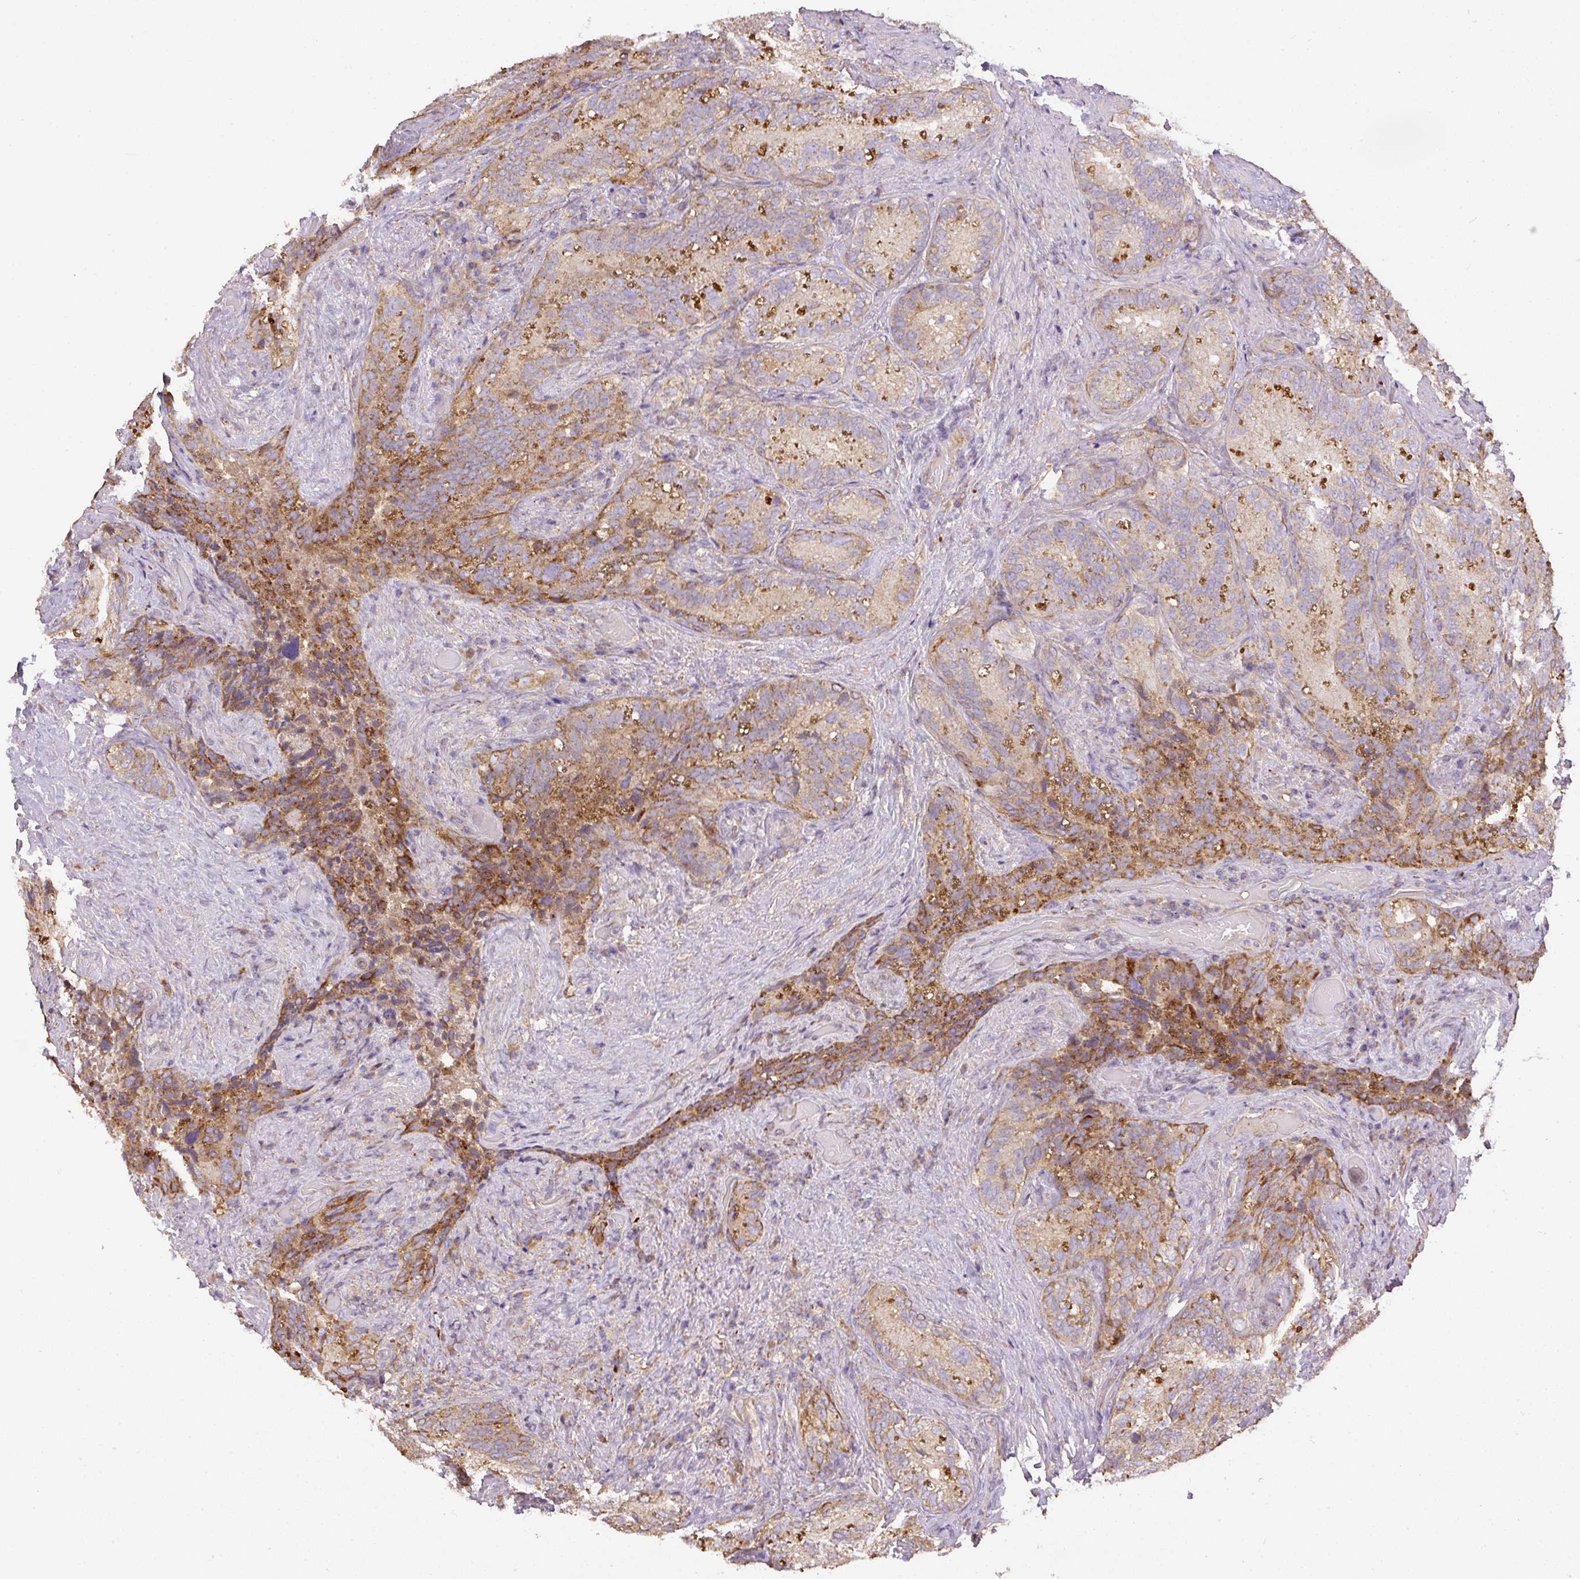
{"staining": {"intensity": "moderate", "quantity": ">75%", "location": "cytoplasmic/membranous"}, "tissue": "seminal vesicle", "cell_type": "Glandular cells", "image_type": "normal", "snomed": [{"axis": "morphology", "description": "Normal tissue, NOS"}, {"axis": "topography", "description": "Seminal veicle"}], "caption": "This micrograph shows immunohistochemistry staining of normal seminal vesicle, with medium moderate cytoplasmic/membranous positivity in about >75% of glandular cells.", "gene": "DAPK1", "patient": {"sex": "male", "age": 68}}